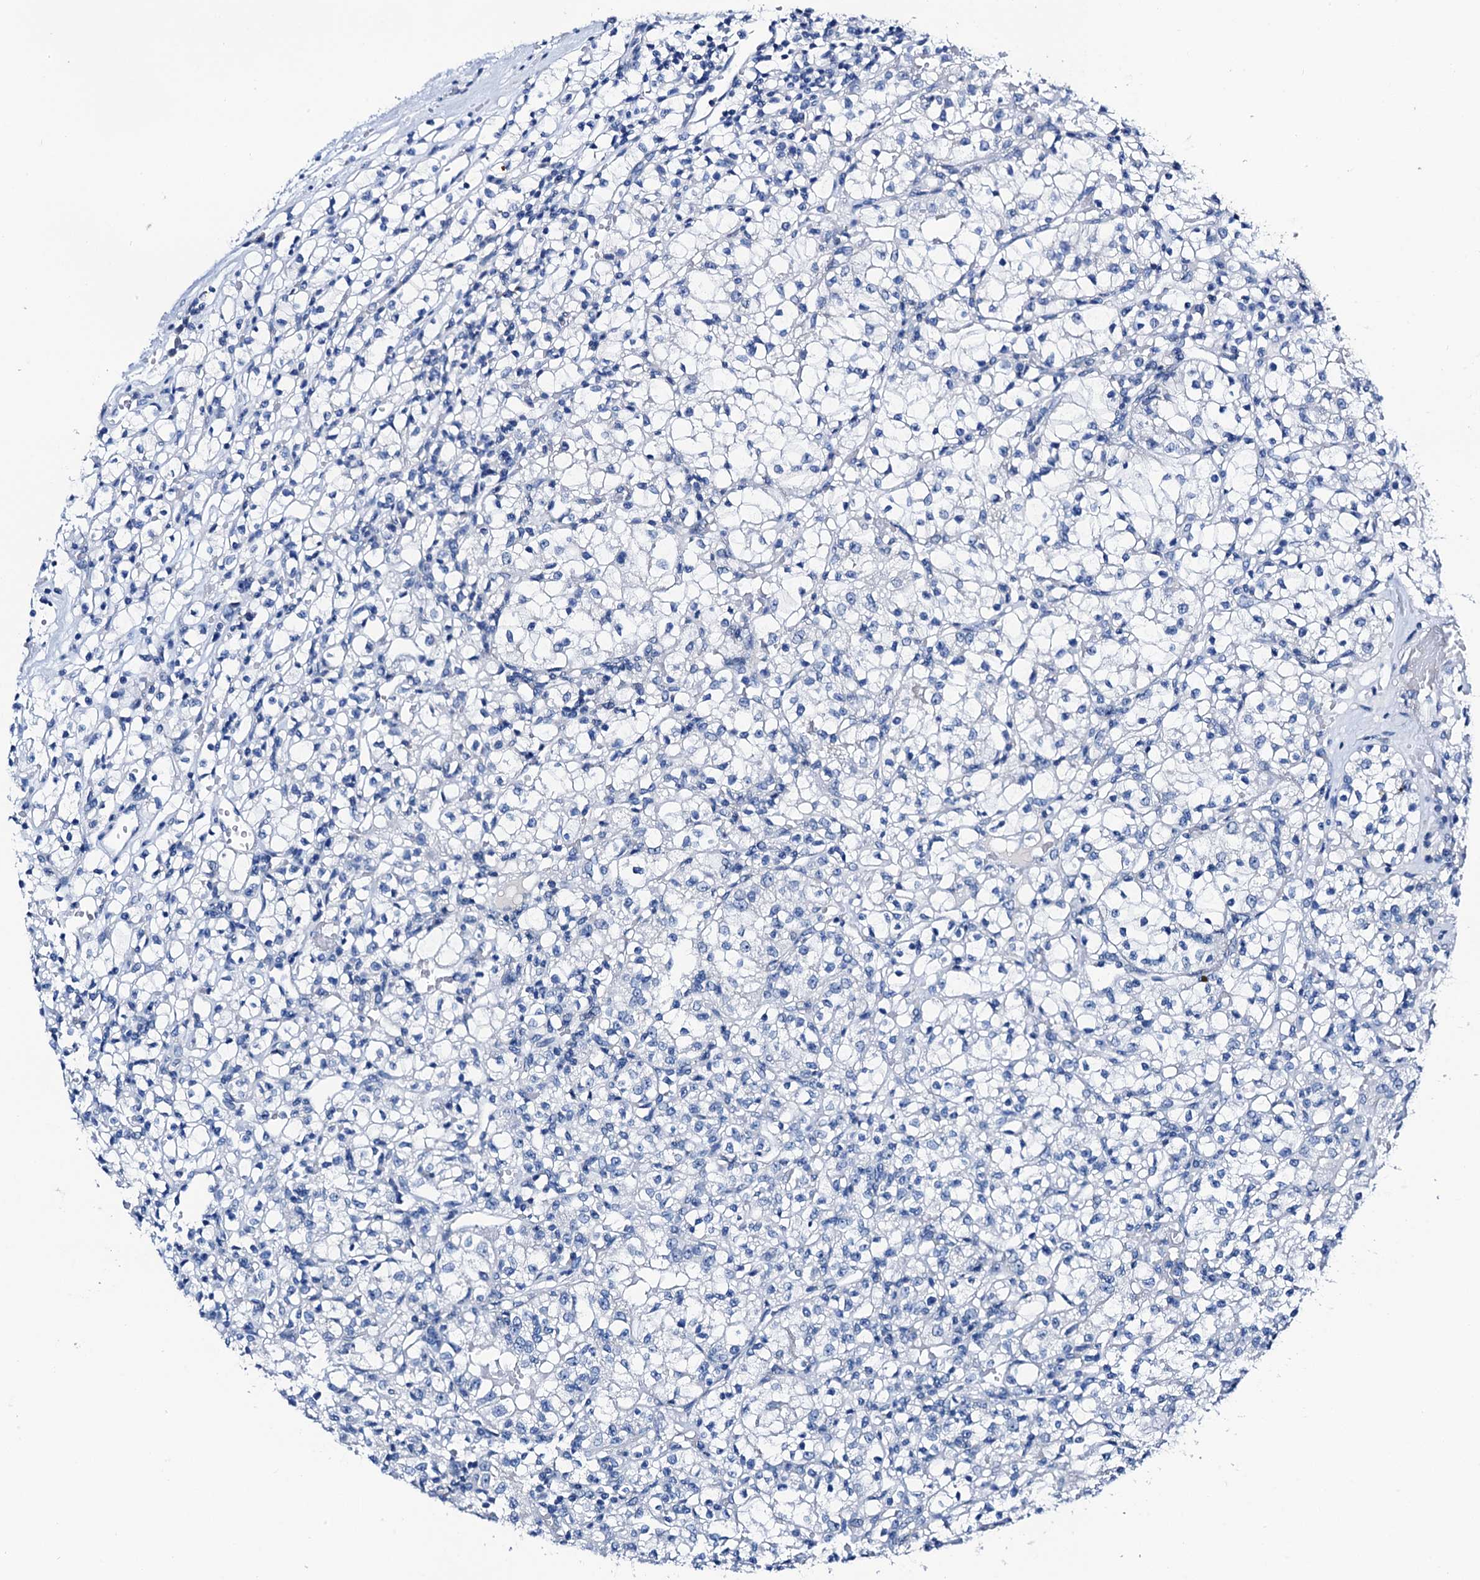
{"staining": {"intensity": "negative", "quantity": "none", "location": "none"}, "tissue": "renal cancer", "cell_type": "Tumor cells", "image_type": "cancer", "snomed": [{"axis": "morphology", "description": "Adenocarcinoma, NOS"}, {"axis": "topography", "description": "Kidney"}], "caption": "An IHC photomicrograph of renal cancer is shown. There is no staining in tumor cells of renal cancer.", "gene": "LYPD3", "patient": {"sex": "female", "age": 59}}